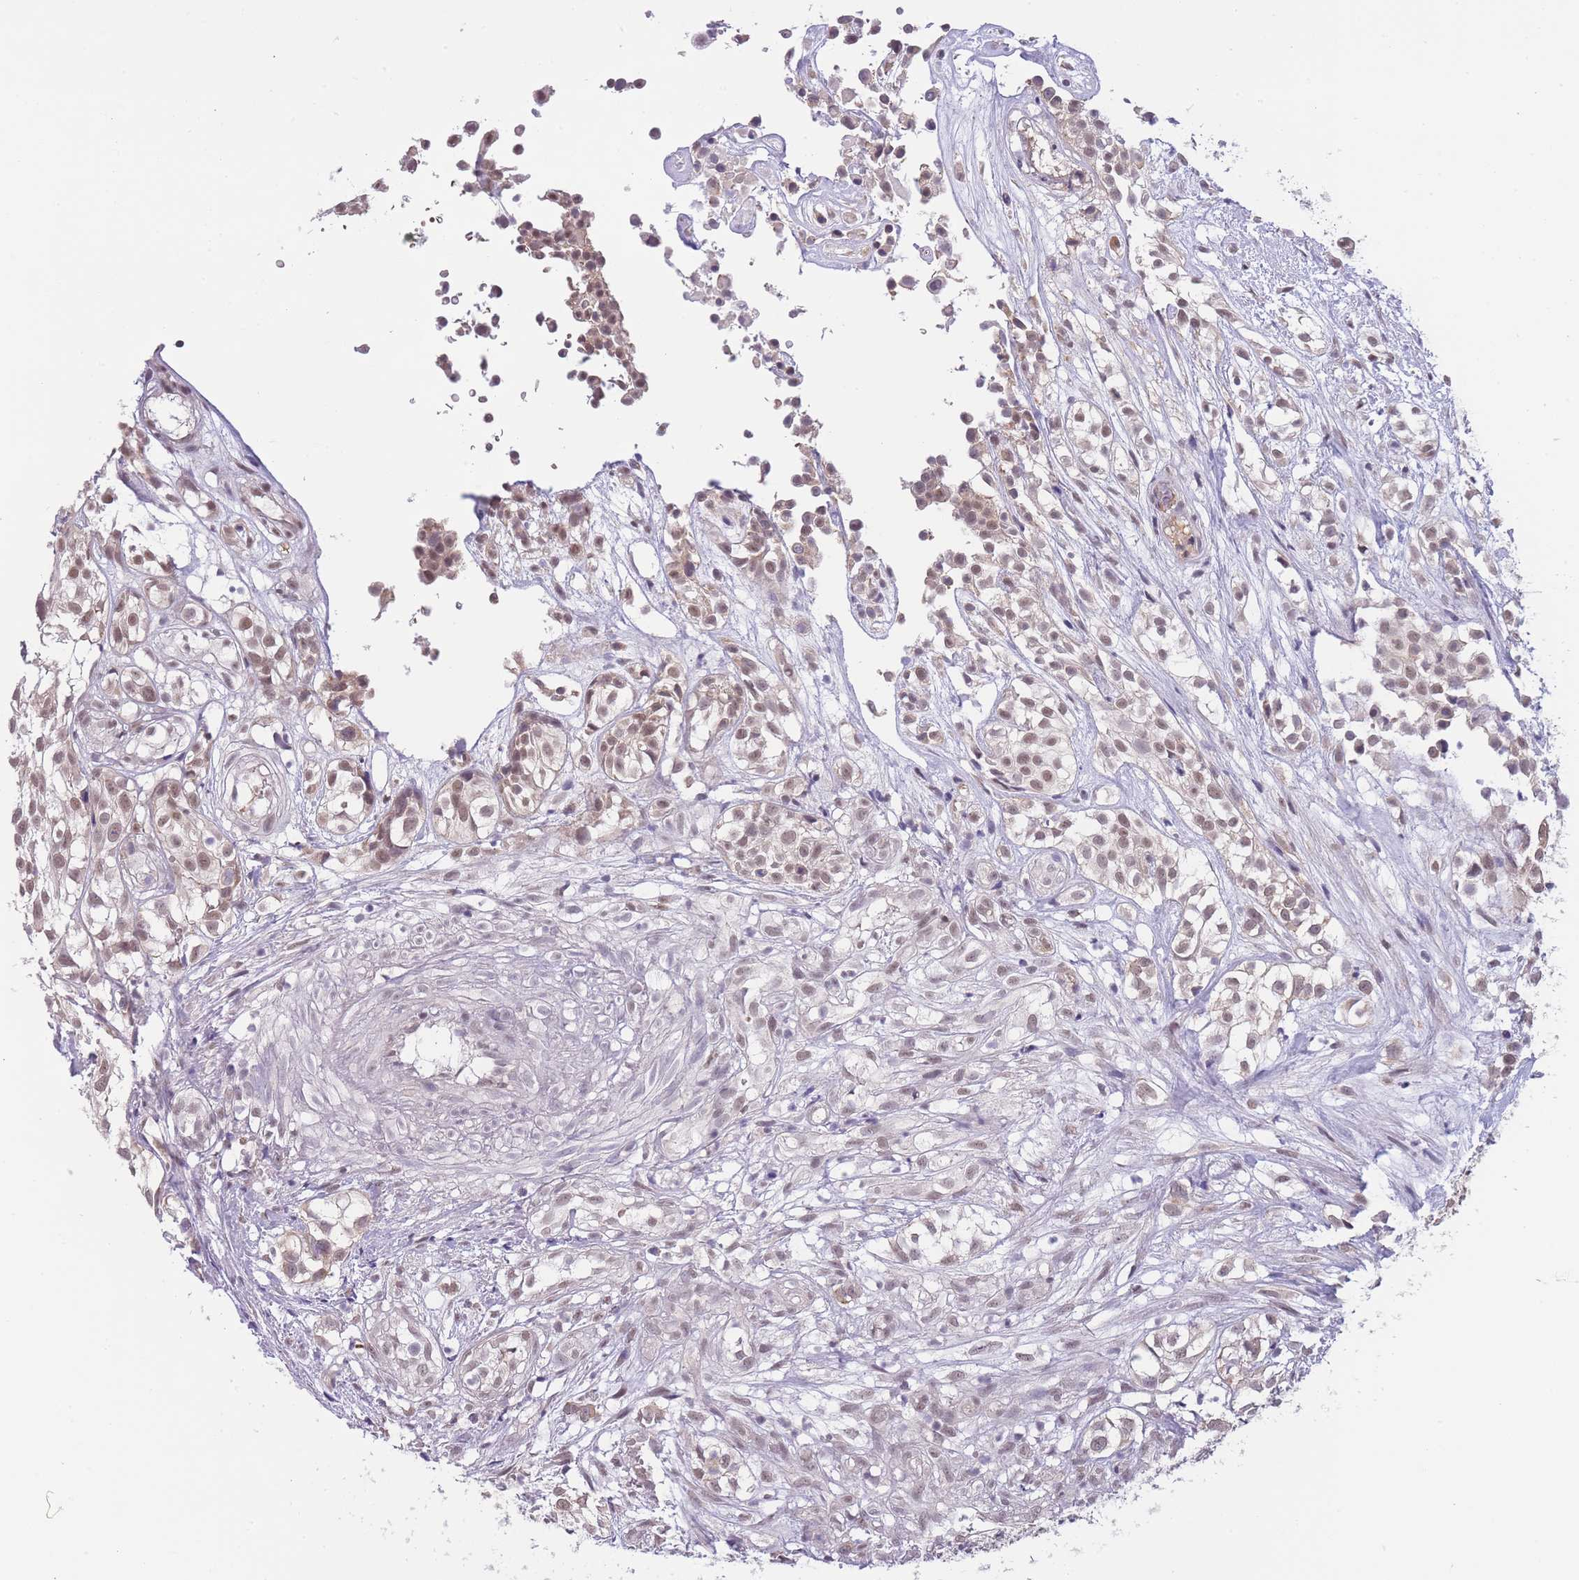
{"staining": {"intensity": "weak", "quantity": ">75%", "location": "nuclear"}, "tissue": "urothelial cancer", "cell_type": "Tumor cells", "image_type": "cancer", "snomed": [{"axis": "morphology", "description": "Urothelial carcinoma, High grade"}, {"axis": "topography", "description": "Urinary bladder"}], "caption": "A brown stain labels weak nuclear positivity of a protein in urothelial carcinoma (high-grade) tumor cells. (DAB (3,3'-diaminobenzidine) = brown stain, brightfield microscopy at high magnification).", "gene": "GOLGA6L25", "patient": {"sex": "male", "age": 56}}